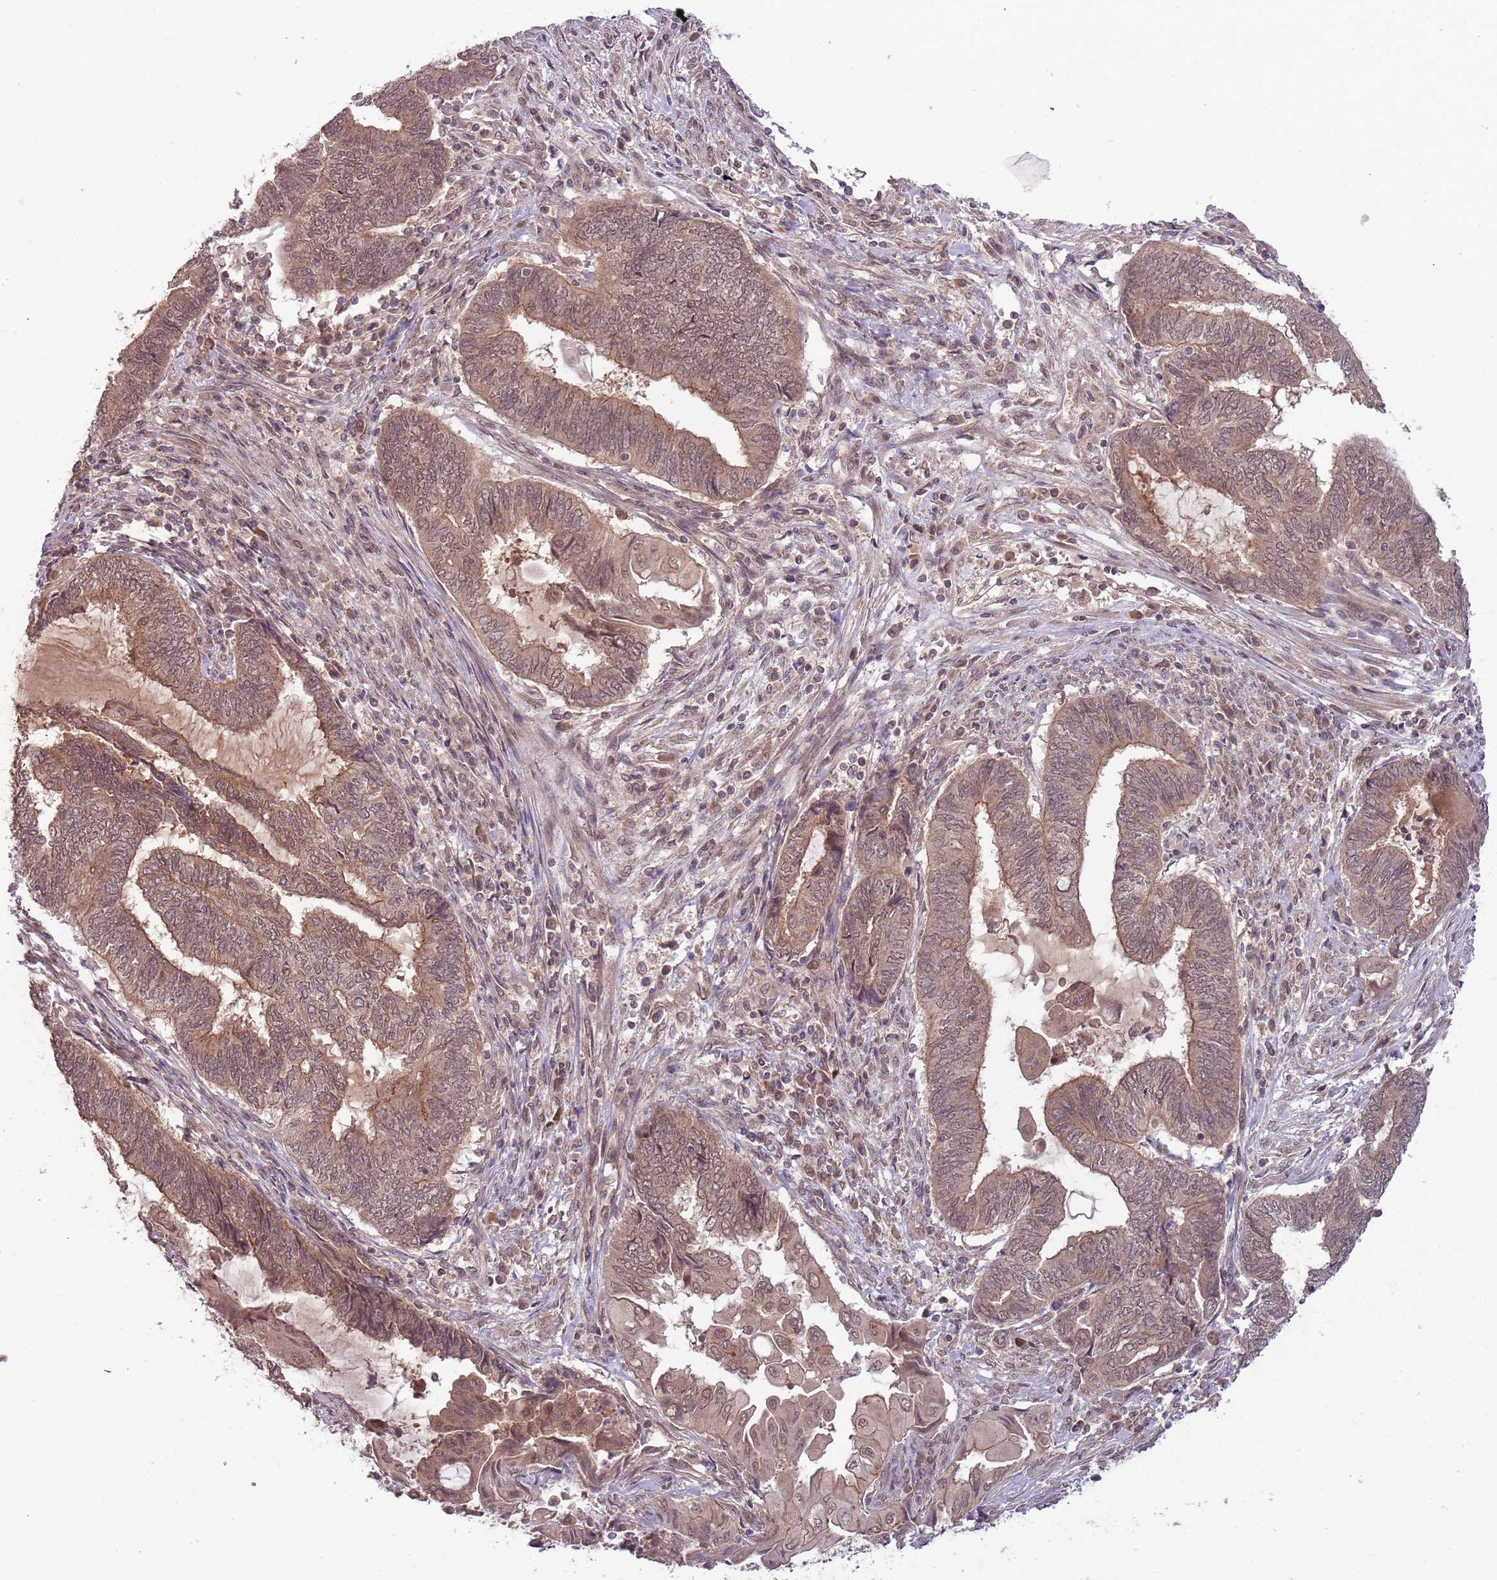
{"staining": {"intensity": "weak", "quantity": ">75%", "location": "cytoplasmic/membranous"}, "tissue": "endometrial cancer", "cell_type": "Tumor cells", "image_type": "cancer", "snomed": [{"axis": "morphology", "description": "Adenocarcinoma, NOS"}, {"axis": "topography", "description": "Uterus"}, {"axis": "topography", "description": "Endometrium"}], "caption": "A high-resolution photomicrograph shows immunohistochemistry staining of endometrial adenocarcinoma, which shows weak cytoplasmic/membranous positivity in approximately >75% of tumor cells.", "gene": "ADAMTS3", "patient": {"sex": "female", "age": 70}}